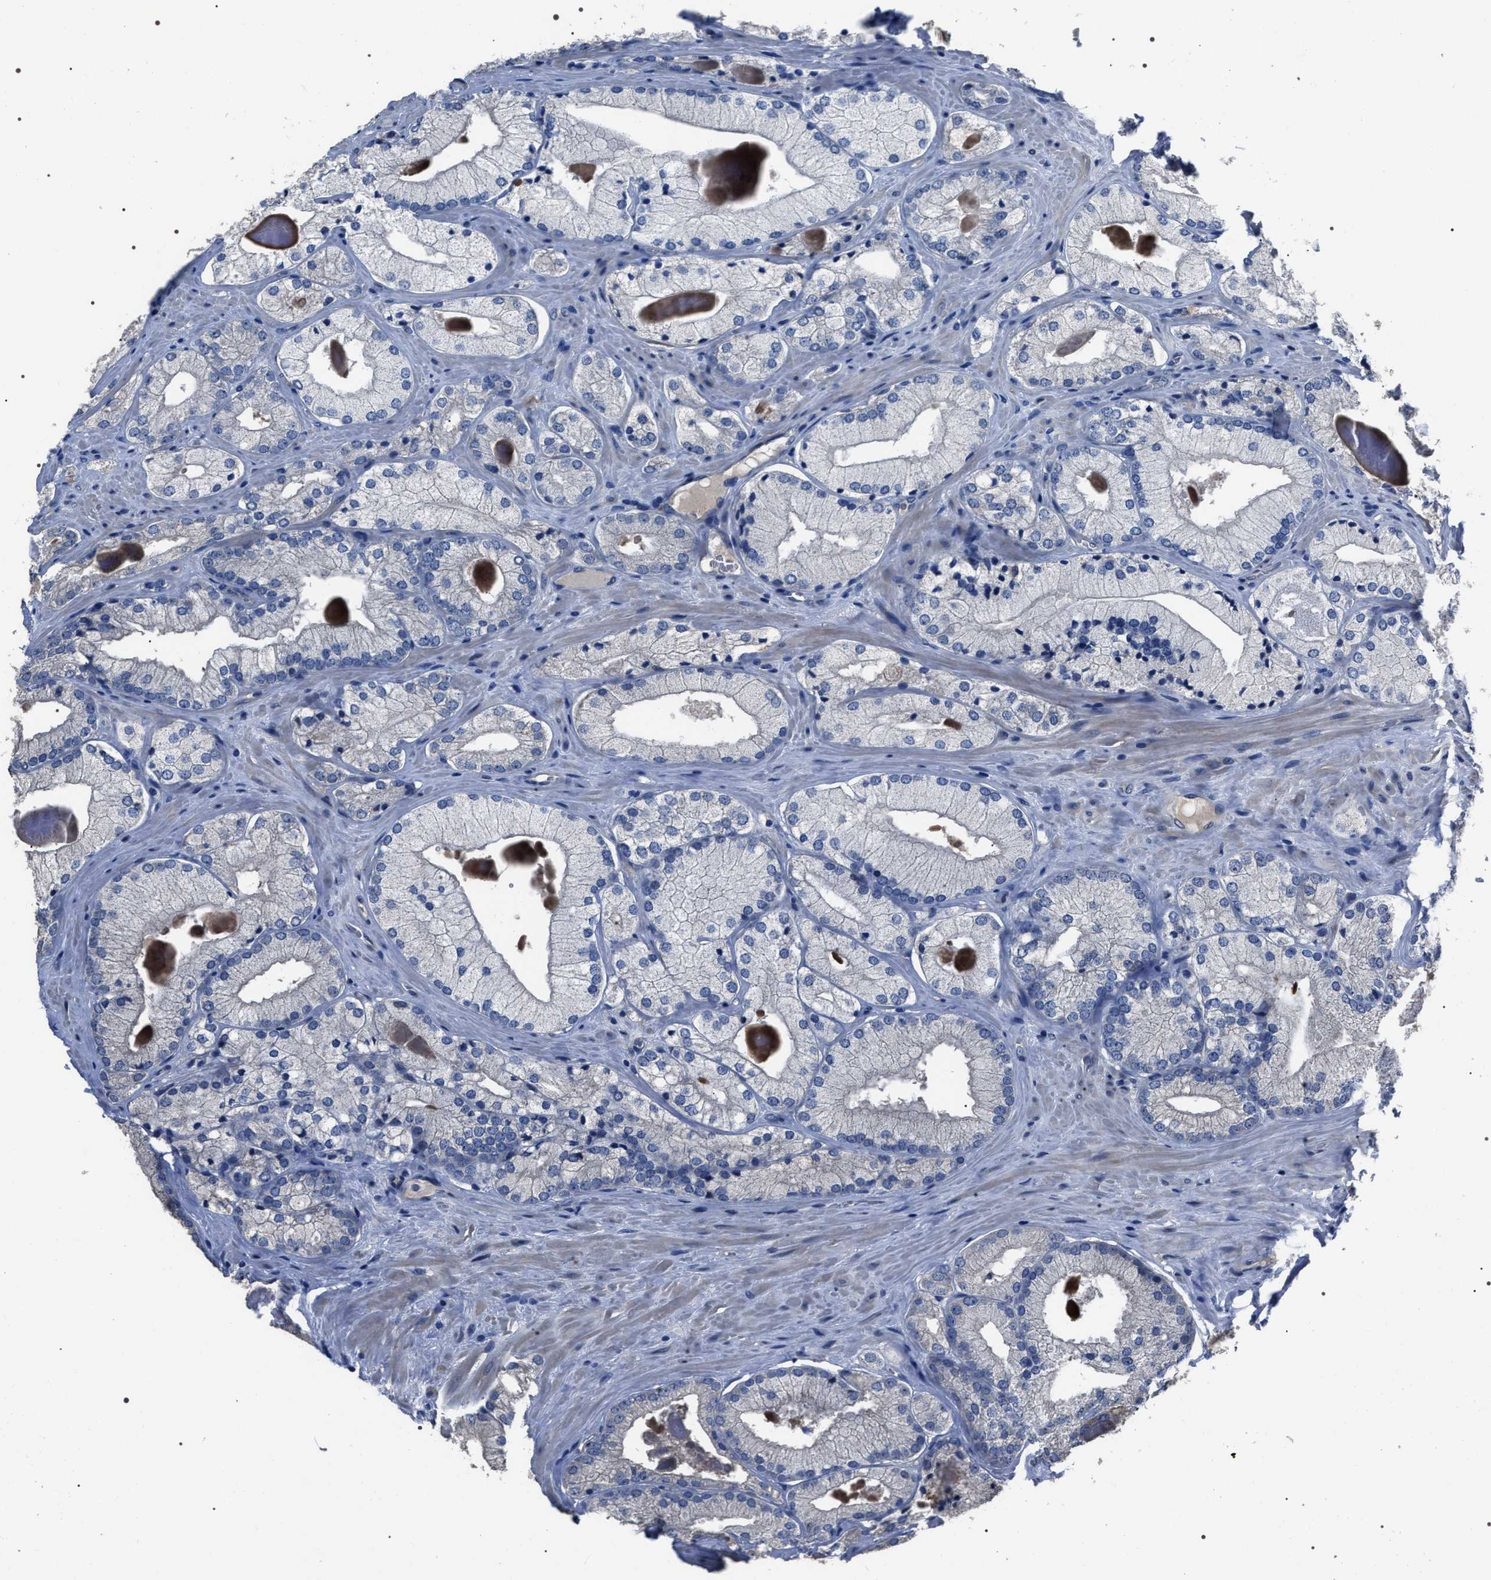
{"staining": {"intensity": "negative", "quantity": "none", "location": "none"}, "tissue": "prostate cancer", "cell_type": "Tumor cells", "image_type": "cancer", "snomed": [{"axis": "morphology", "description": "Adenocarcinoma, Low grade"}, {"axis": "topography", "description": "Prostate"}], "caption": "An IHC micrograph of low-grade adenocarcinoma (prostate) is shown. There is no staining in tumor cells of low-grade adenocarcinoma (prostate).", "gene": "TRIM54", "patient": {"sex": "male", "age": 65}}